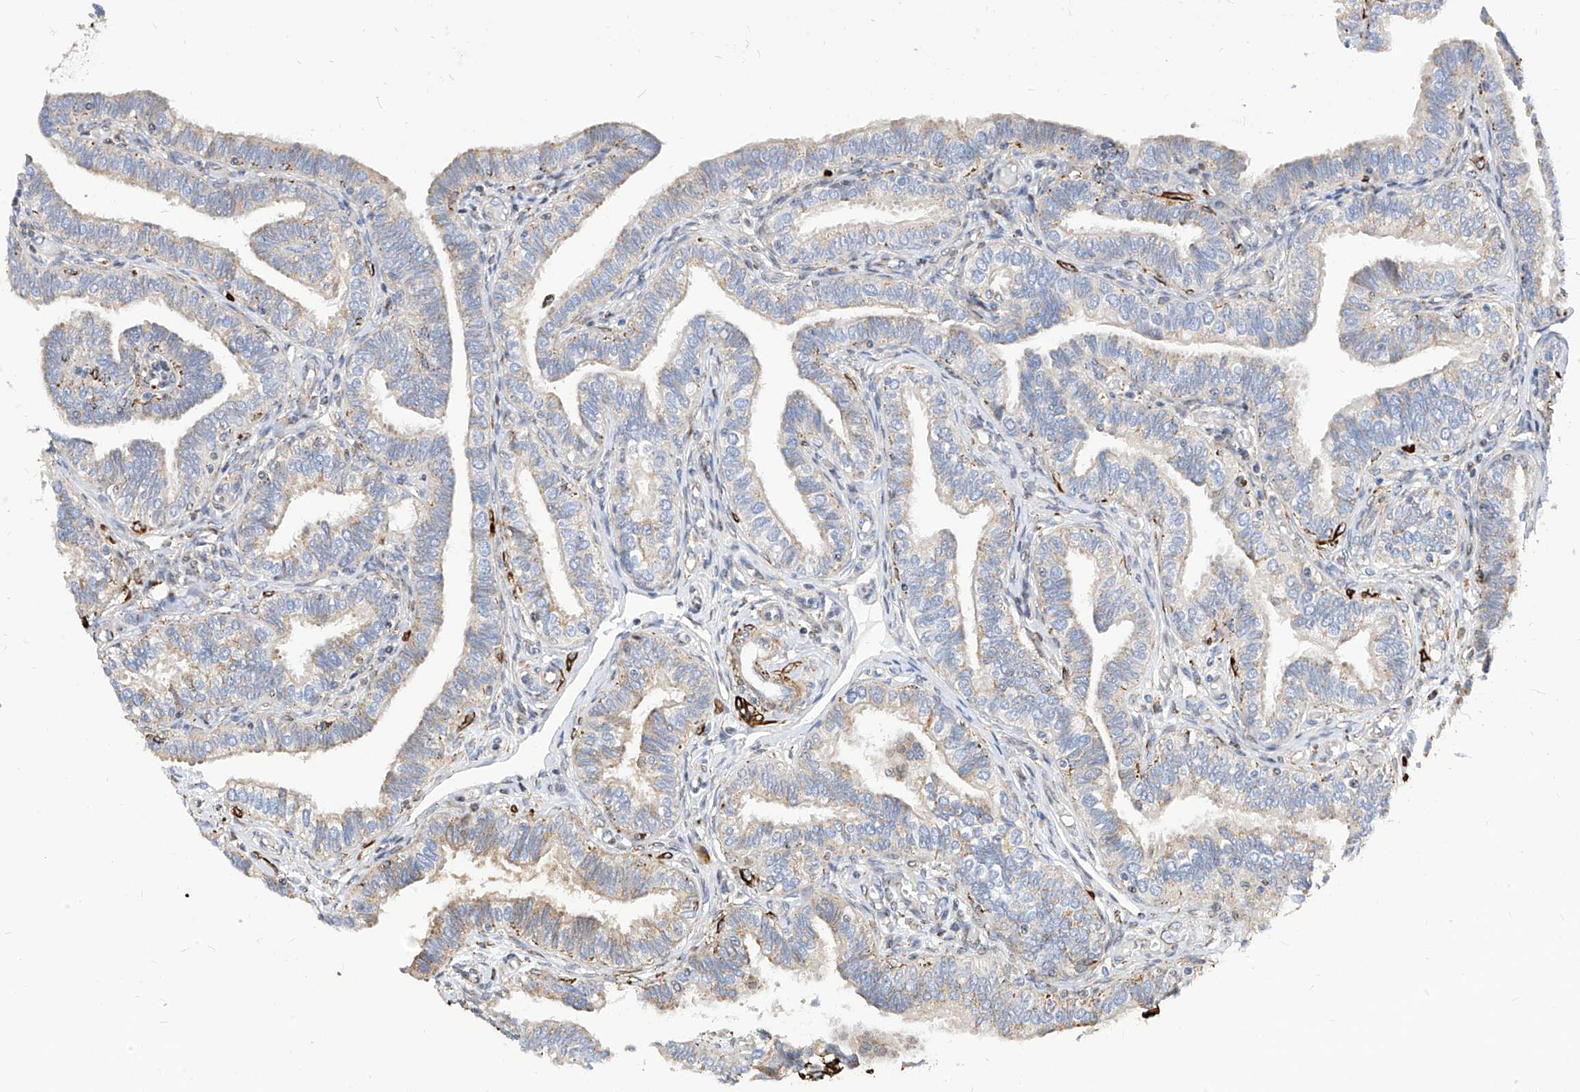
{"staining": {"intensity": "moderate", "quantity": "25%-75%", "location": "cytoplasmic/membranous"}, "tissue": "fallopian tube", "cell_type": "Glandular cells", "image_type": "normal", "snomed": [{"axis": "morphology", "description": "Normal tissue, NOS"}, {"axis": "topography", "description": "Fallopian tube"}], "caption": "Immunohistochemical staining of normal human fallopian tube shows moderate cytoplasmic/membranous protein expression in approximately 25%-75% of glandular cells.", "gene": "TTLL8", "patient": {"sex": "female", "age": 39}}